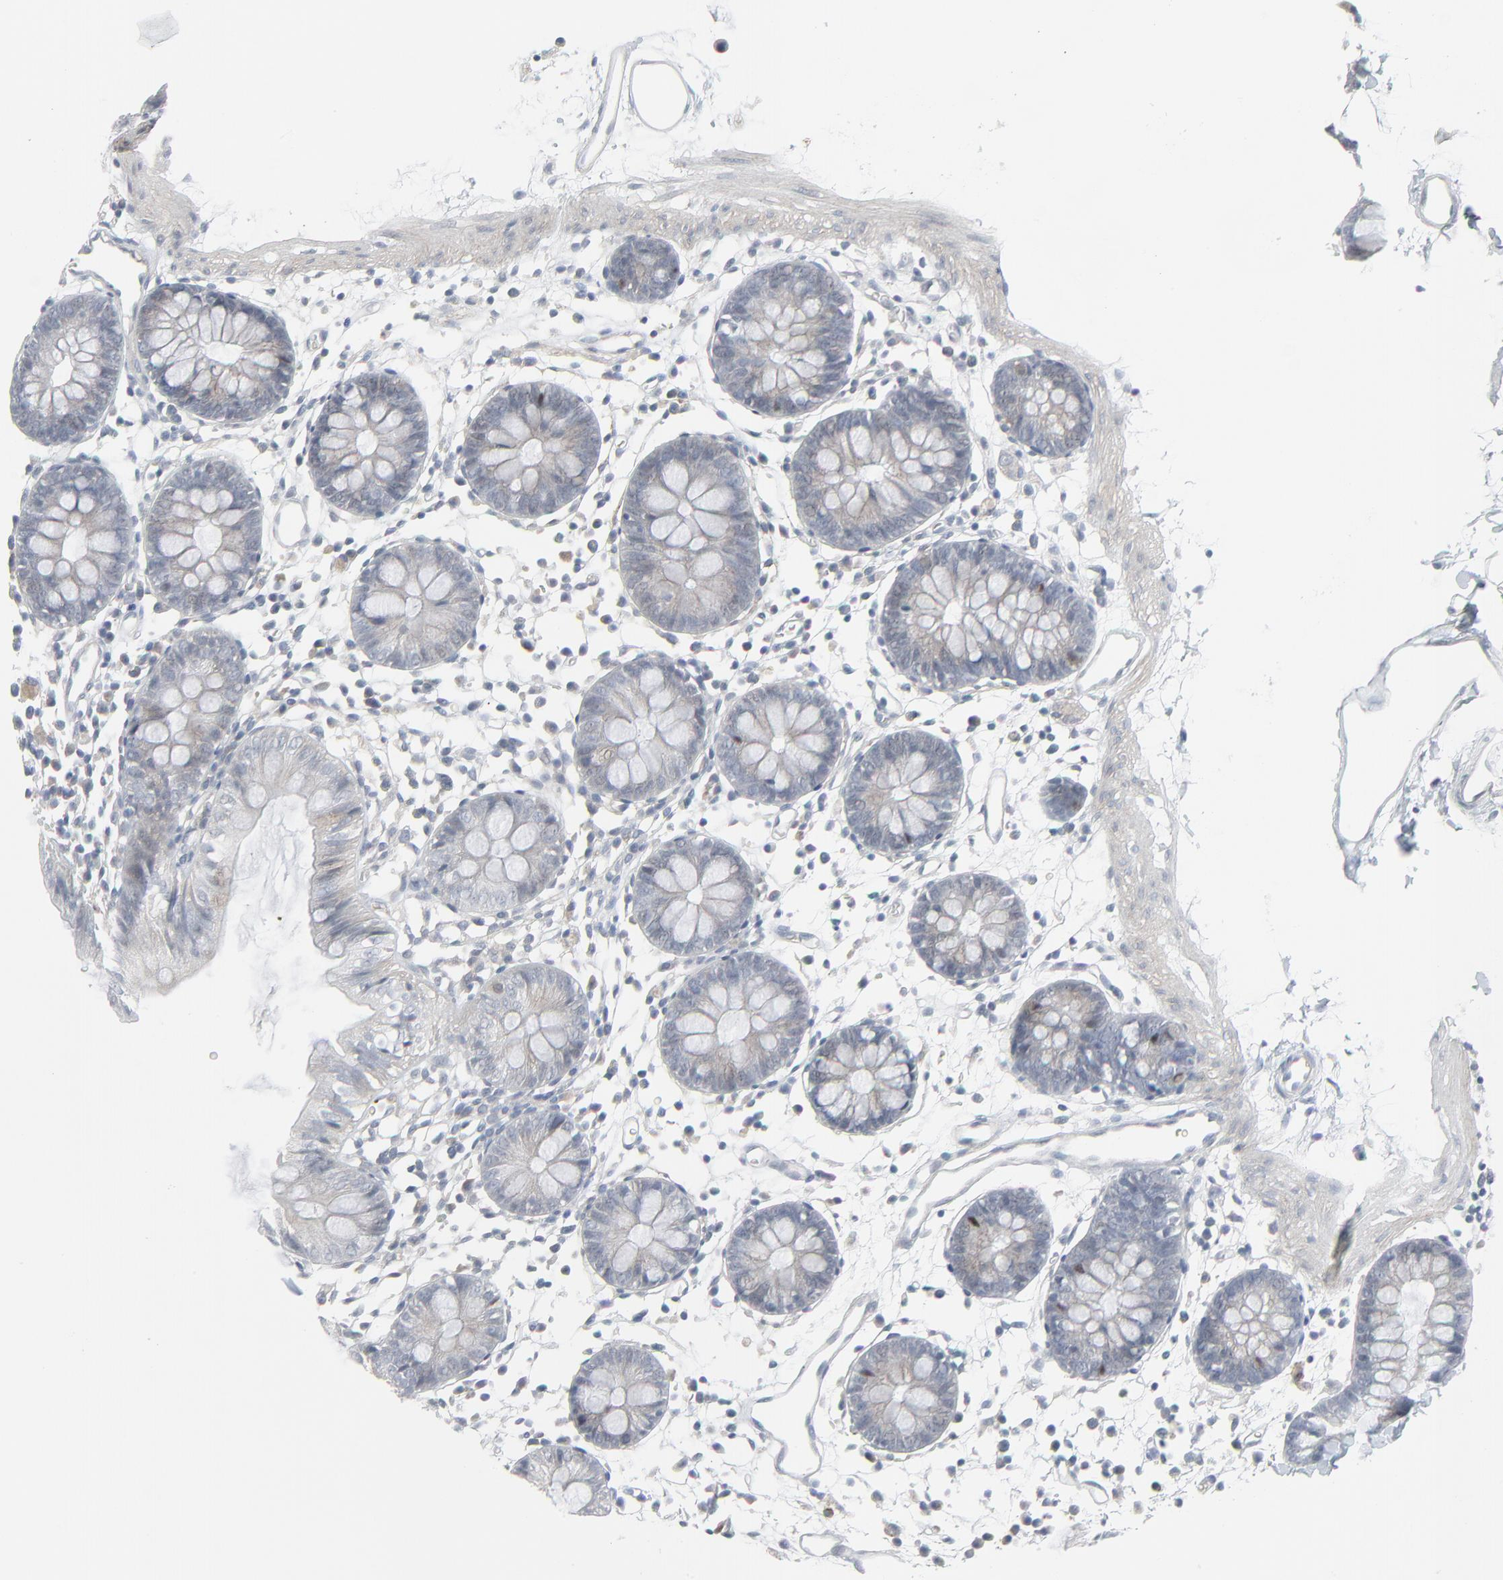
{"staining": {"intensity": "negative", "quantity": "none", "location": "none"}, "tissue": "colon", "cell_type": "Endothelial cells", "image_type": "normal", "snomed": [{"axis": "morphology", "description": "Normal tissue, NOS"}, {"axis": "topography", "description": "Colon"}], "caption": "A photomicrograph of human colon is negative for staining in endothelial cells. (Brightfield microscopy of DAB (3,3'-diaminobenzidine) immunohistochemistry (IHC) at high magnification).", "gene": "NEUROD1", "patient": {"sex": "male", "age": 14}}